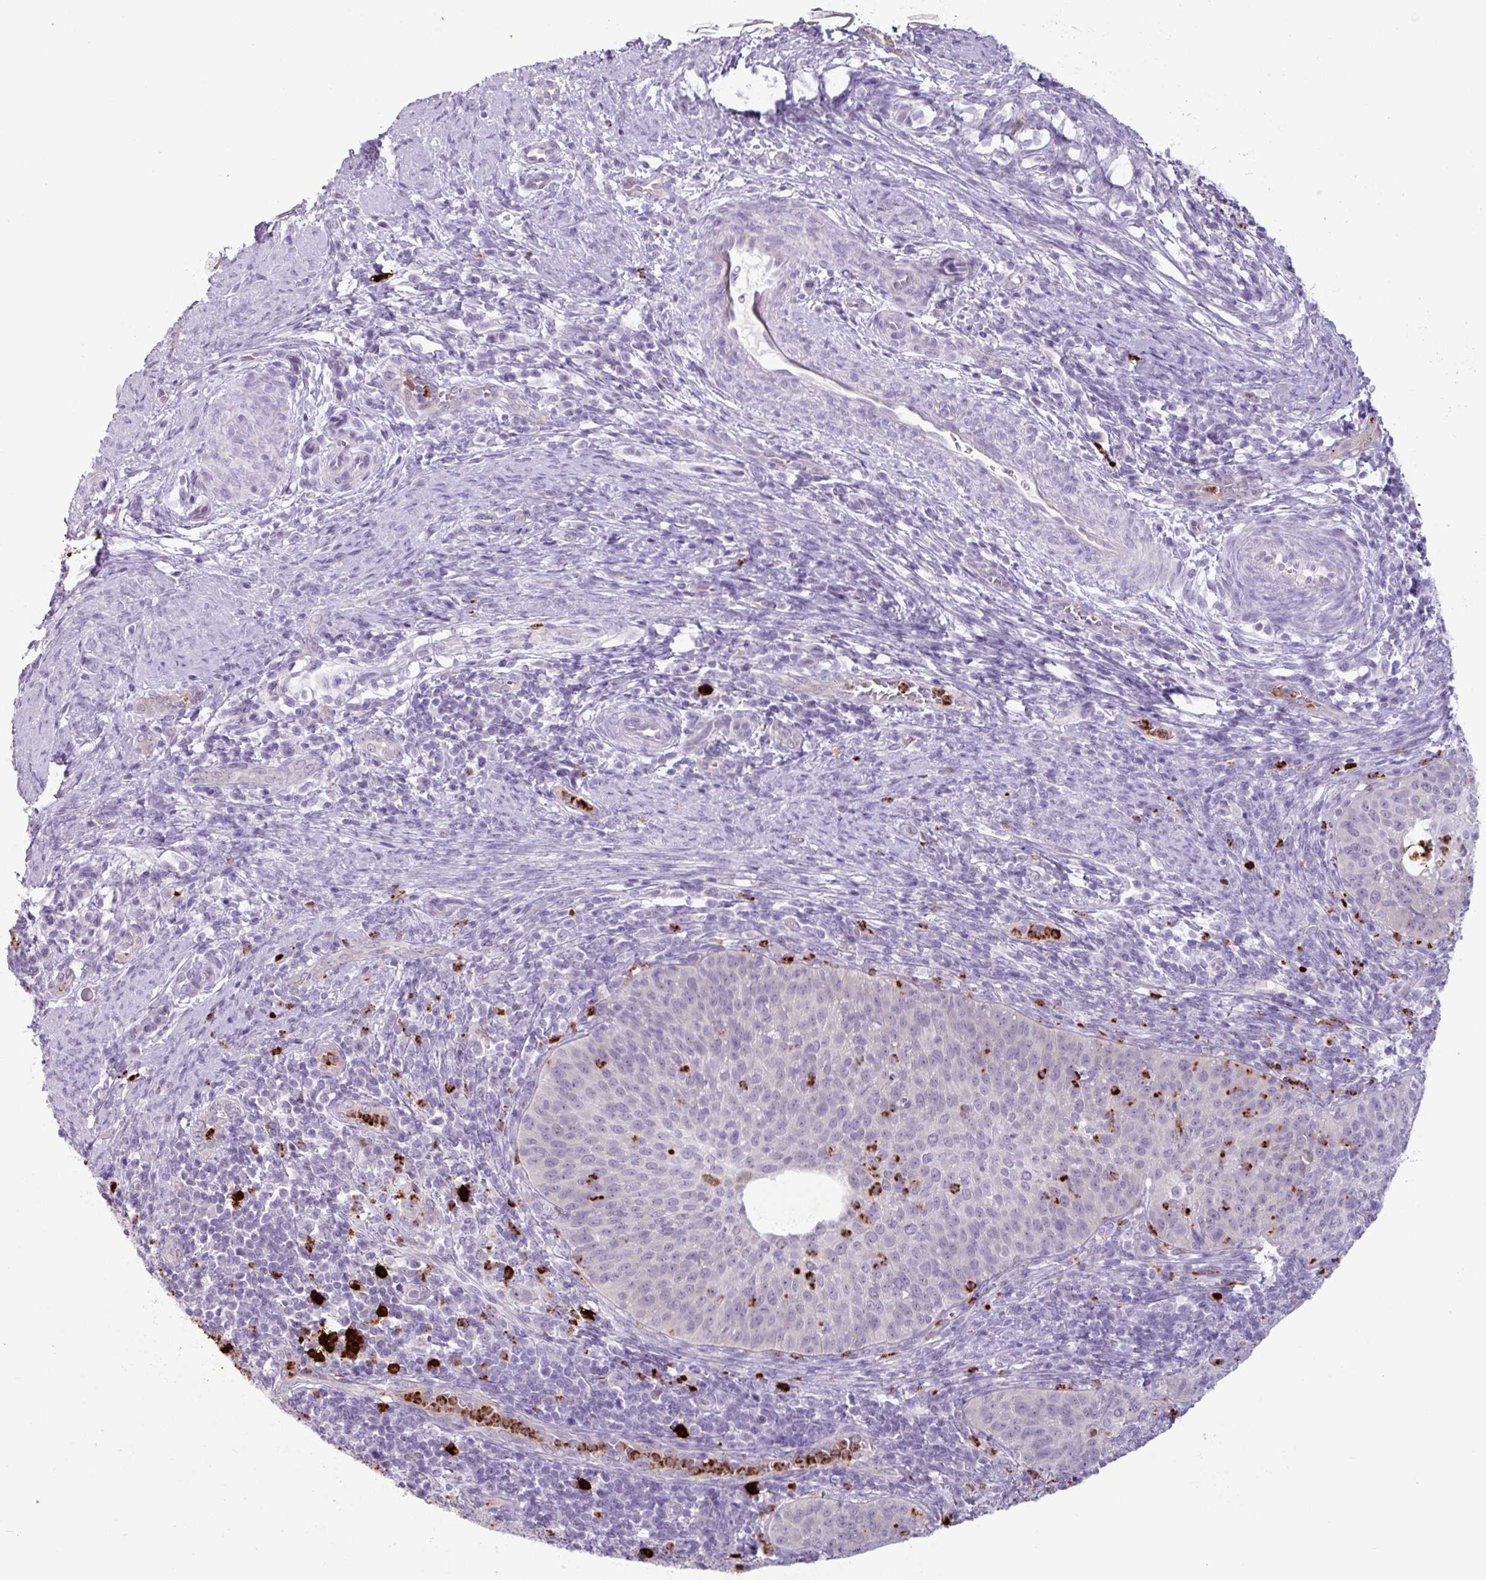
{"staining": {"intensity": "negative", "quantity": "none", "location": "none"}, "tissue": "cervical cancer", "cell_type": "Tumor cells", "image_type": "cancer", "snomed": [{"axis": "morphology", "description": "Squamous cell carcinoma, NOS"}, {"axis": "topography", "description": "Cervix"}], "caption": "Cervical cancer stained for a protein using immunohistochemistry (IHC) reveals no staining tumor cells.", "gene": "TMEM178A", "patient": {"sex": "female", "age": 30}}